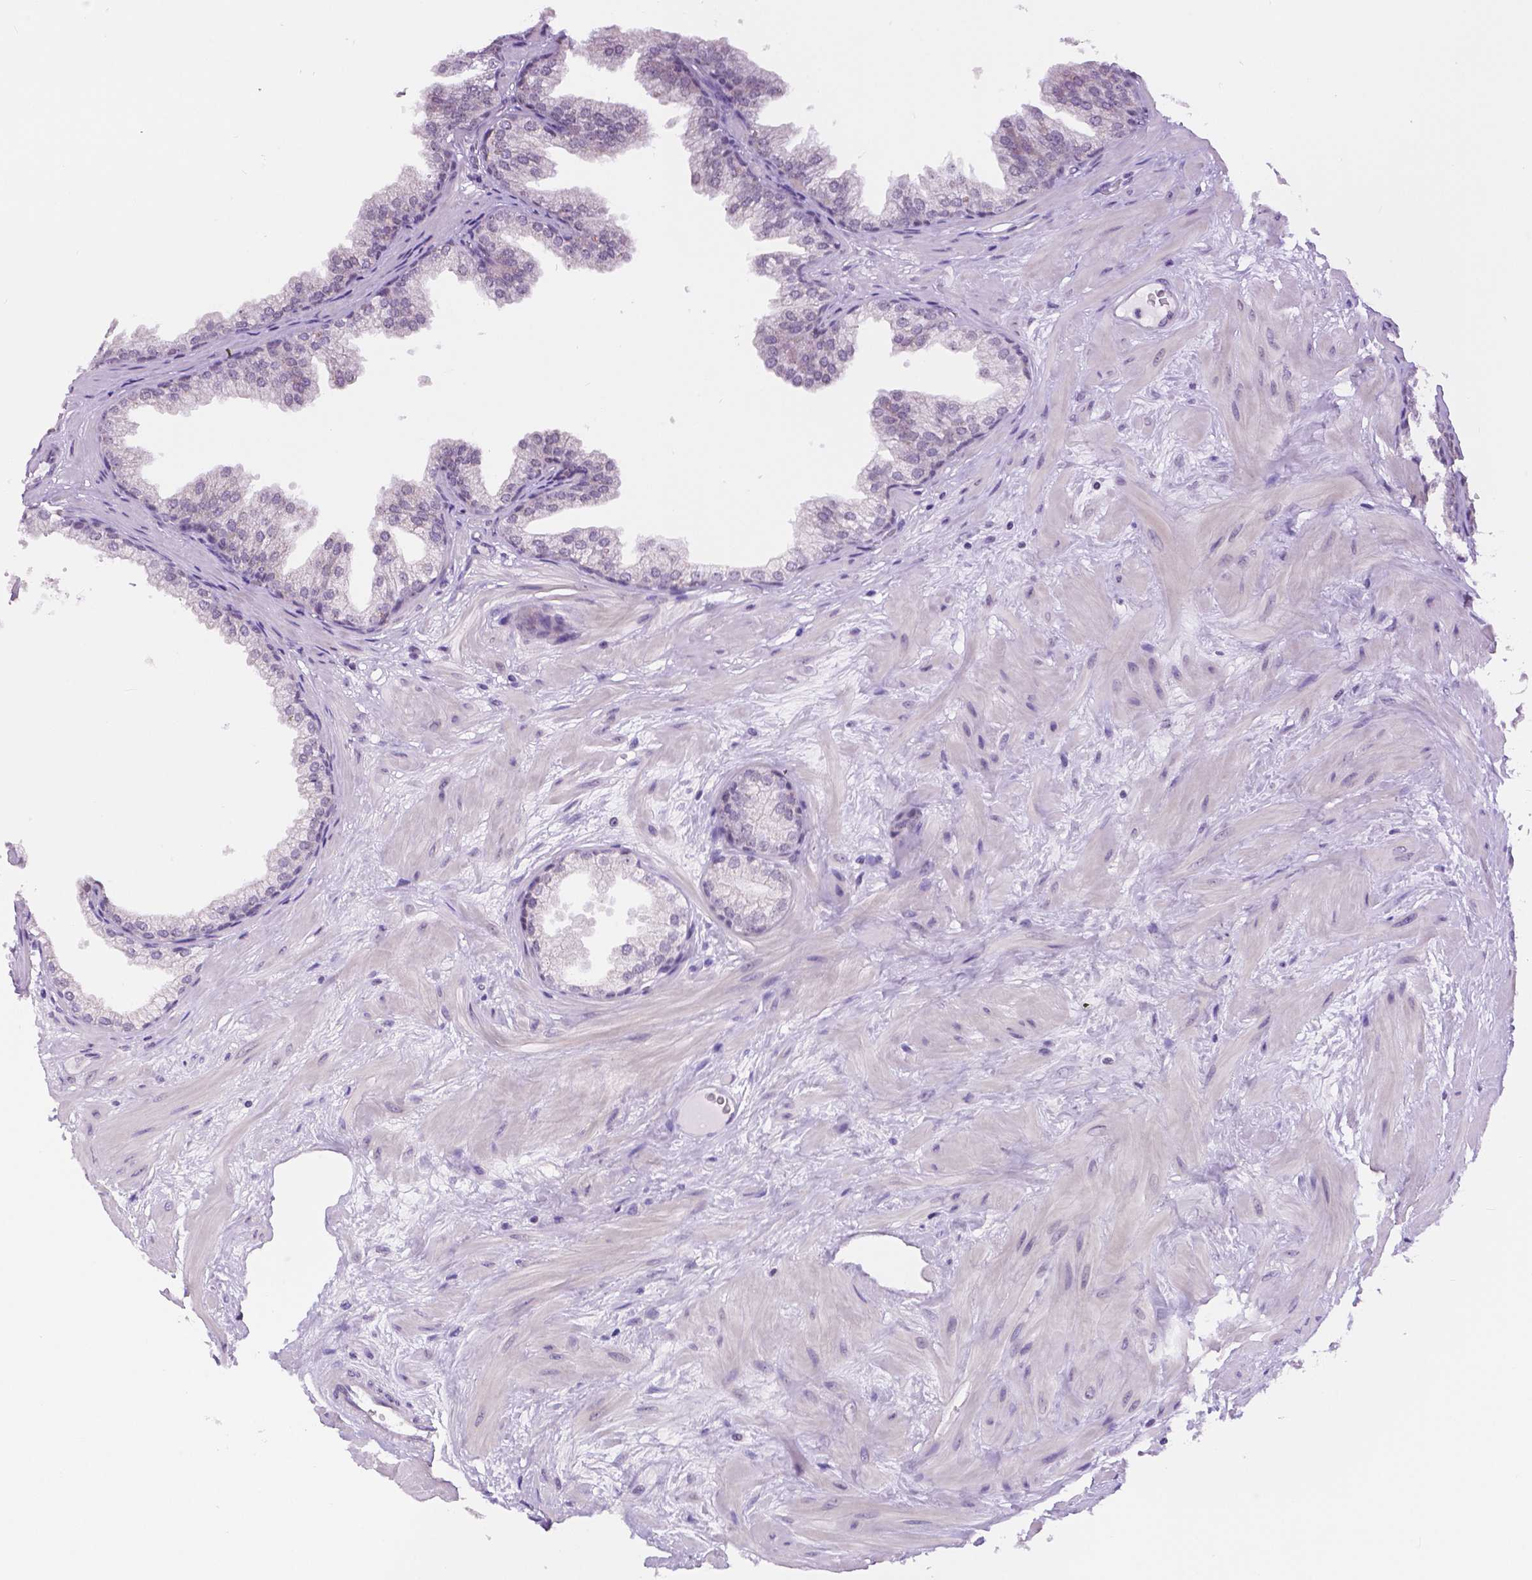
{"staining": {"intensity": "negative", "quantity": "none", "location": "none"}, "tissue": "prostate", "cell_type": "Glandular cells", "image_type": "normal", "snomed": [{"axis": "morphology", "description": "Normal tissue, NOS"}, {"axis": "topography", "description": "Prostate"}], "caption": "A high-resolution histopathology image shows immunohistochemistry (IHC) staining of benign prostate, which displays no significant staining in glandular cells.", "gene": "NHP2", "patient": {"sex": "male", "age": 37}}